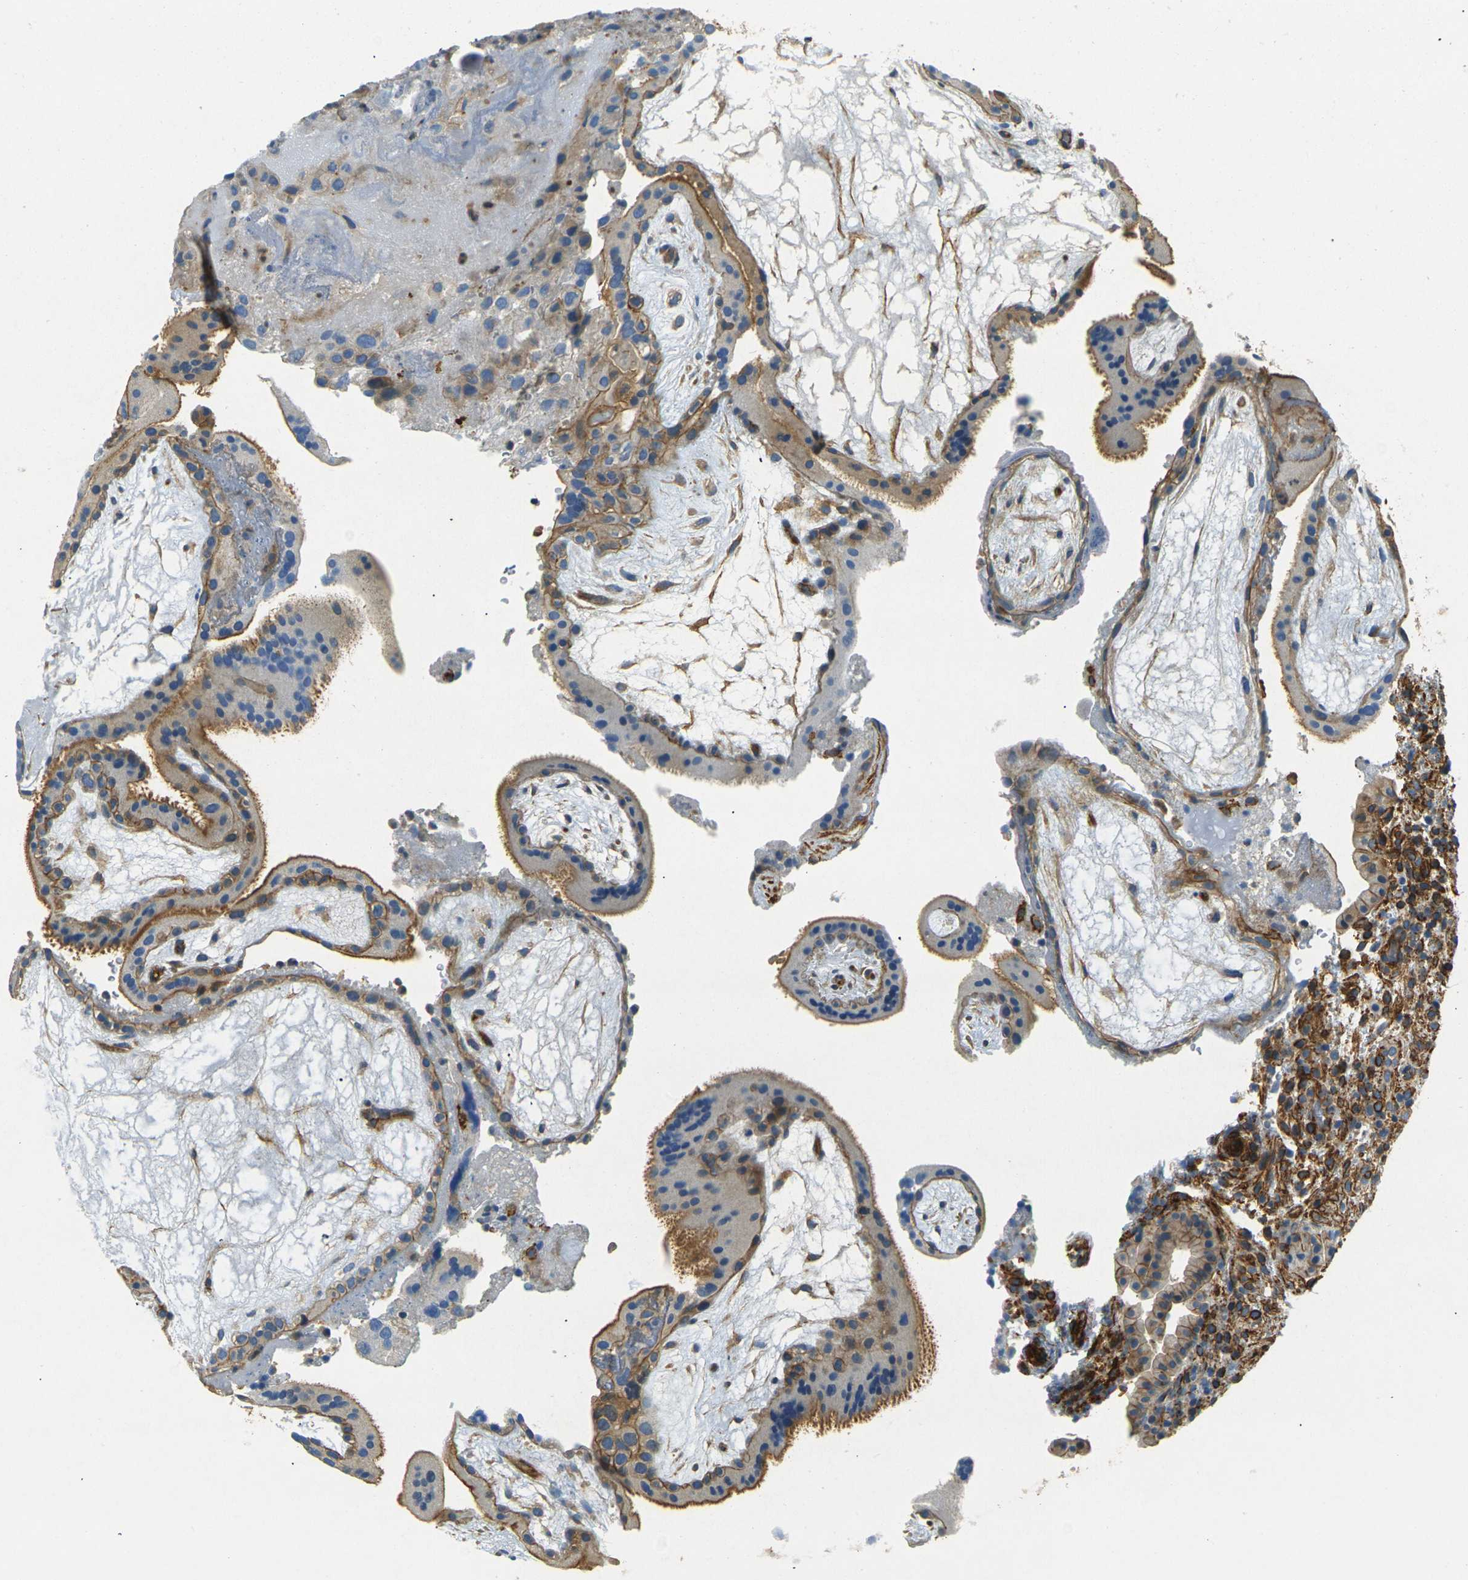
{"staining": {"intensity": "moderate", "quantity": ">75%", "location": "cytoplasmic/membranous"}, "tissue": "placenta", "cell_type": "Trophoblastic cells", "image_type": "normal", "snomed": [{"axis": "morphology", "description": "Normal tissue, NOS"}, {"axis": "topography", "description": "Placenta"}], "caption": "Moderate cytoplasmic/membranous staining is present in about >75% of trophoblastic cells in unremarkable placenta.", "gene": "EPHA7", "patient": {"sex": "female", "age": 19}}